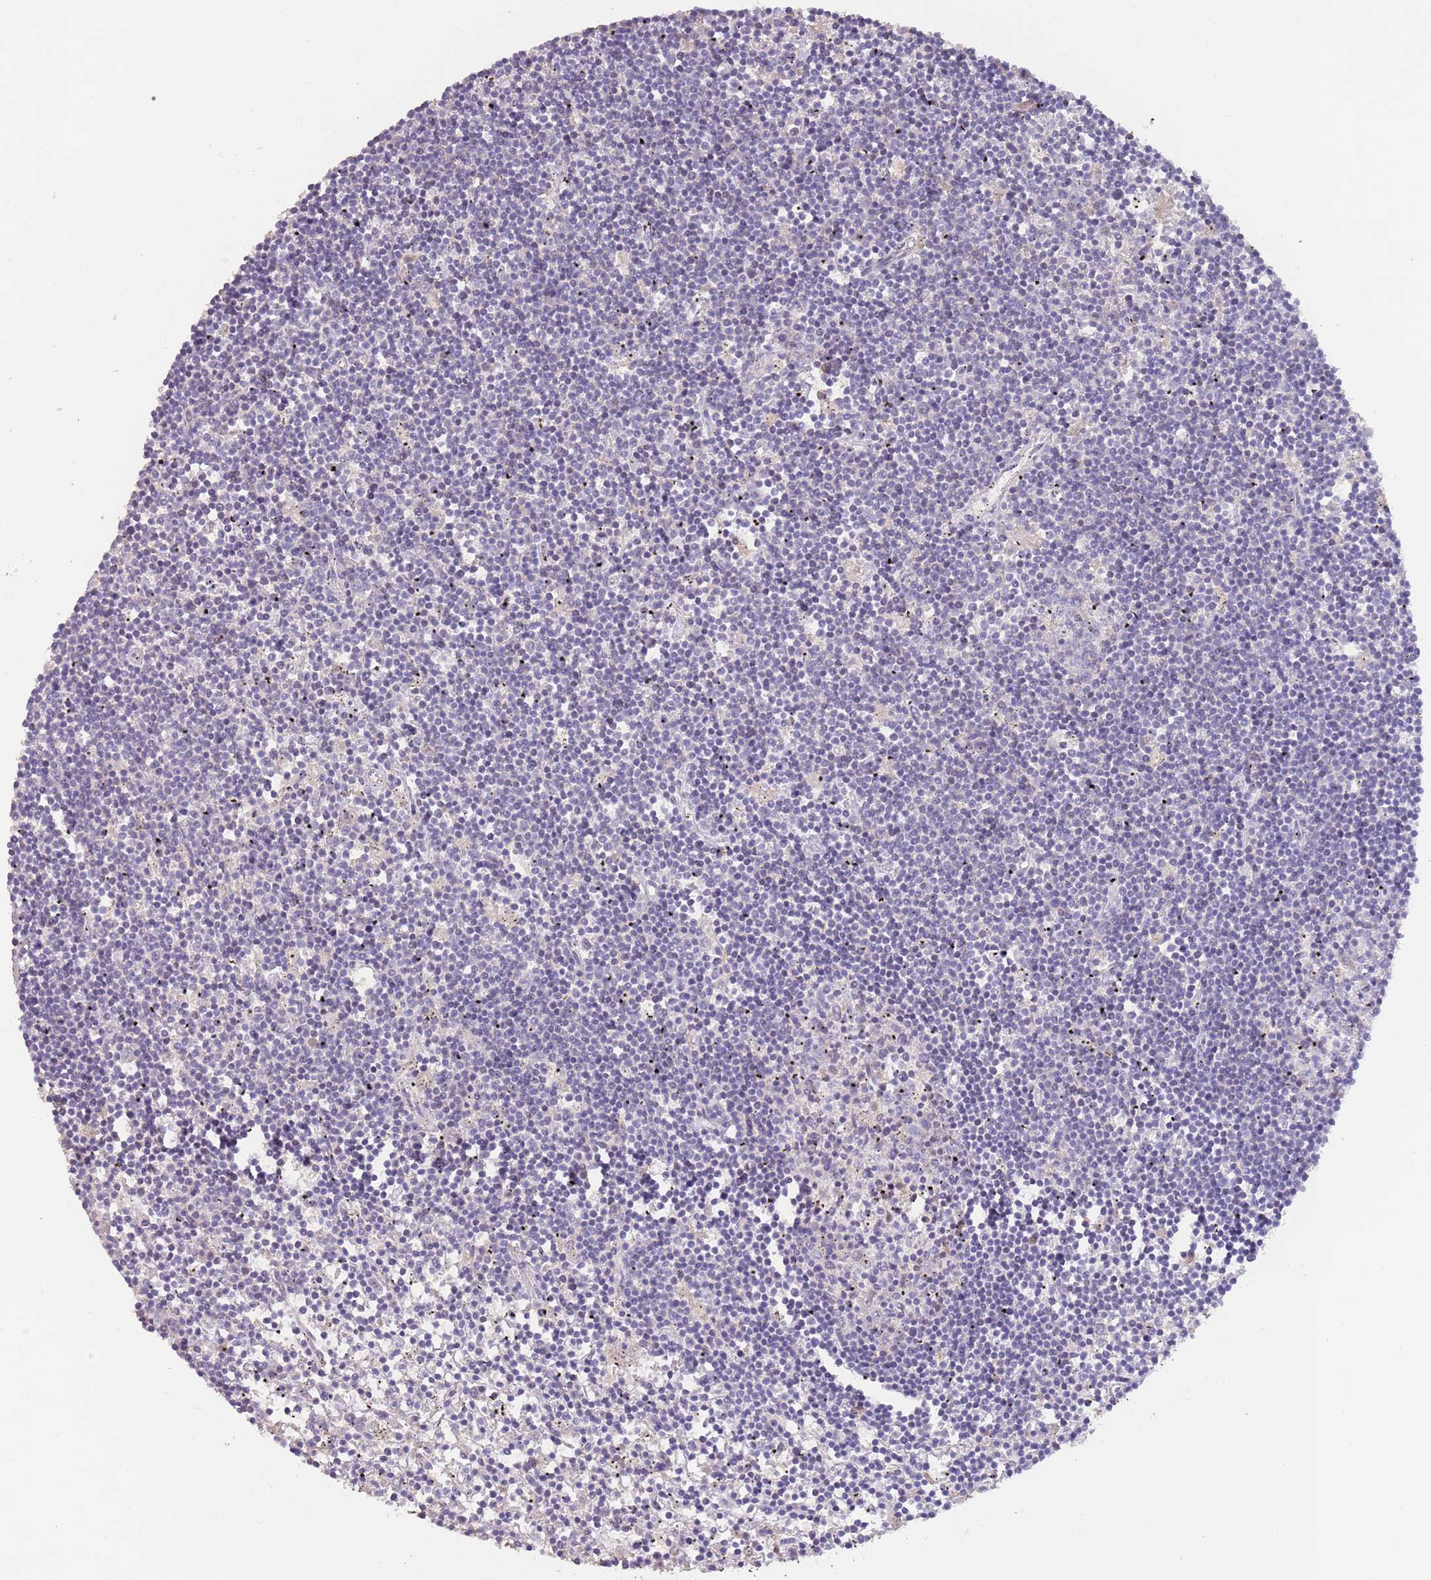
{"staining": {"intensity": "negative", "quantity": "none", "location": "none"}, "tissue": "lymphoma", "cell_type": "Tumor cells", "image_type": "cancer", "snomed": [{"axis": "morphology", "description": "Malignant lymphoma, non-Hodgkin's type, Low grade"}, {"axis": "topography", "description": "Spleen"}], "caption": "The image shows no significant staining in tumor cells of low-grade malignant lymphoma, non-Hodgkin's type.", "gene": "ZNF658", "patient": {"sex": "male", "age": 76}}